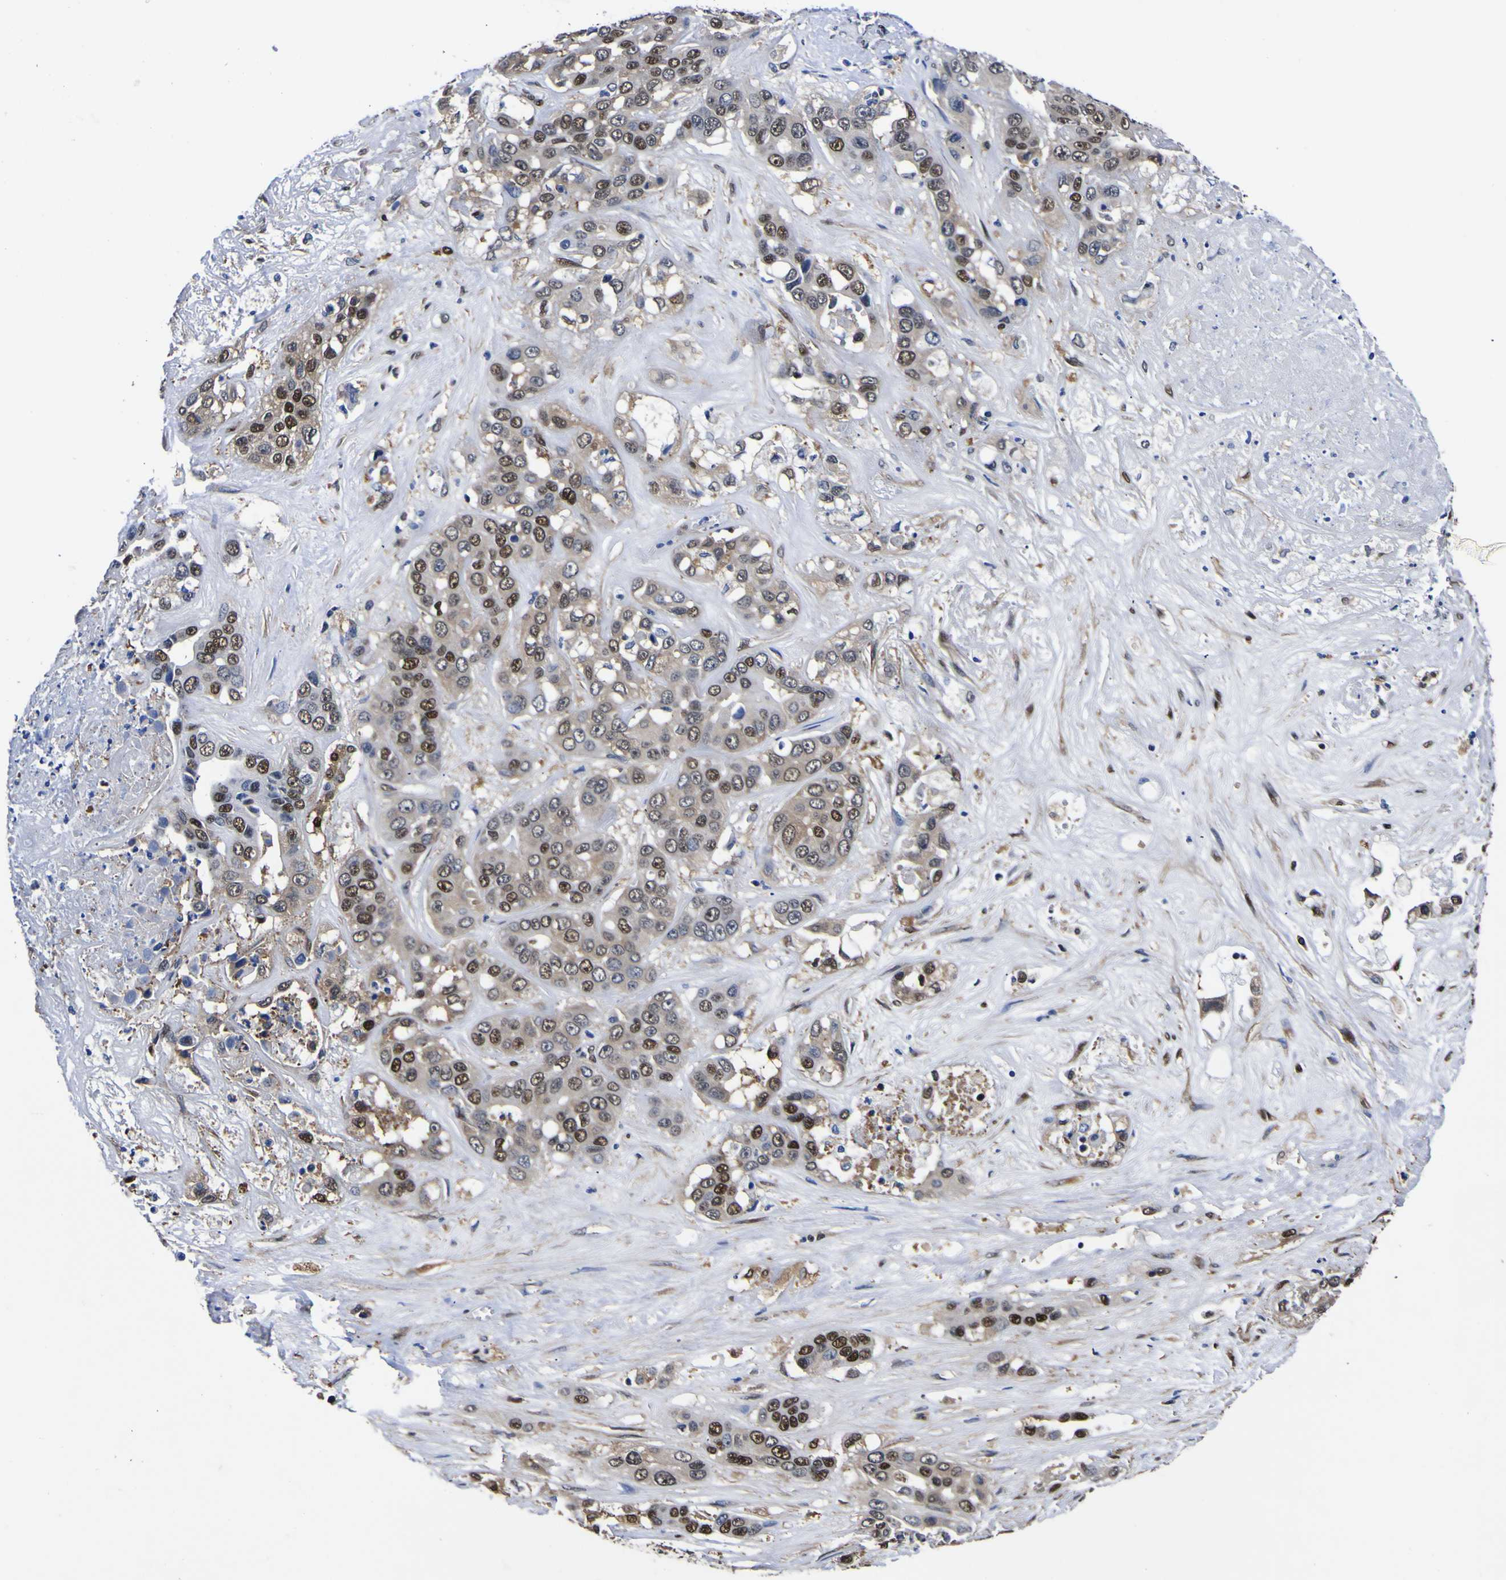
{"staining": {"intensity": "strong", "quantity": "25%-75%", "location": "cytoplasmic/membranous,nuclear"}, "tissue": "liver cancer", "cell_type": "Tumor cells", "image_type": "cancer", "snomed": [{"axis": "morphology", "description": "Cholangiocarcinoma"}, {"axis": "topography", "description": "Liver"}], "caption": "DAB immunohistochemical staining of cholangiocarcinoma (liver) demonstrates strong cytoplasmic/membranous and nuclear protein expression in about 25%-75% of tumor cells. Nuclei are stained in blue.", "gene": "FAM110B", "patient": {"sex": "female", "age": 52}}